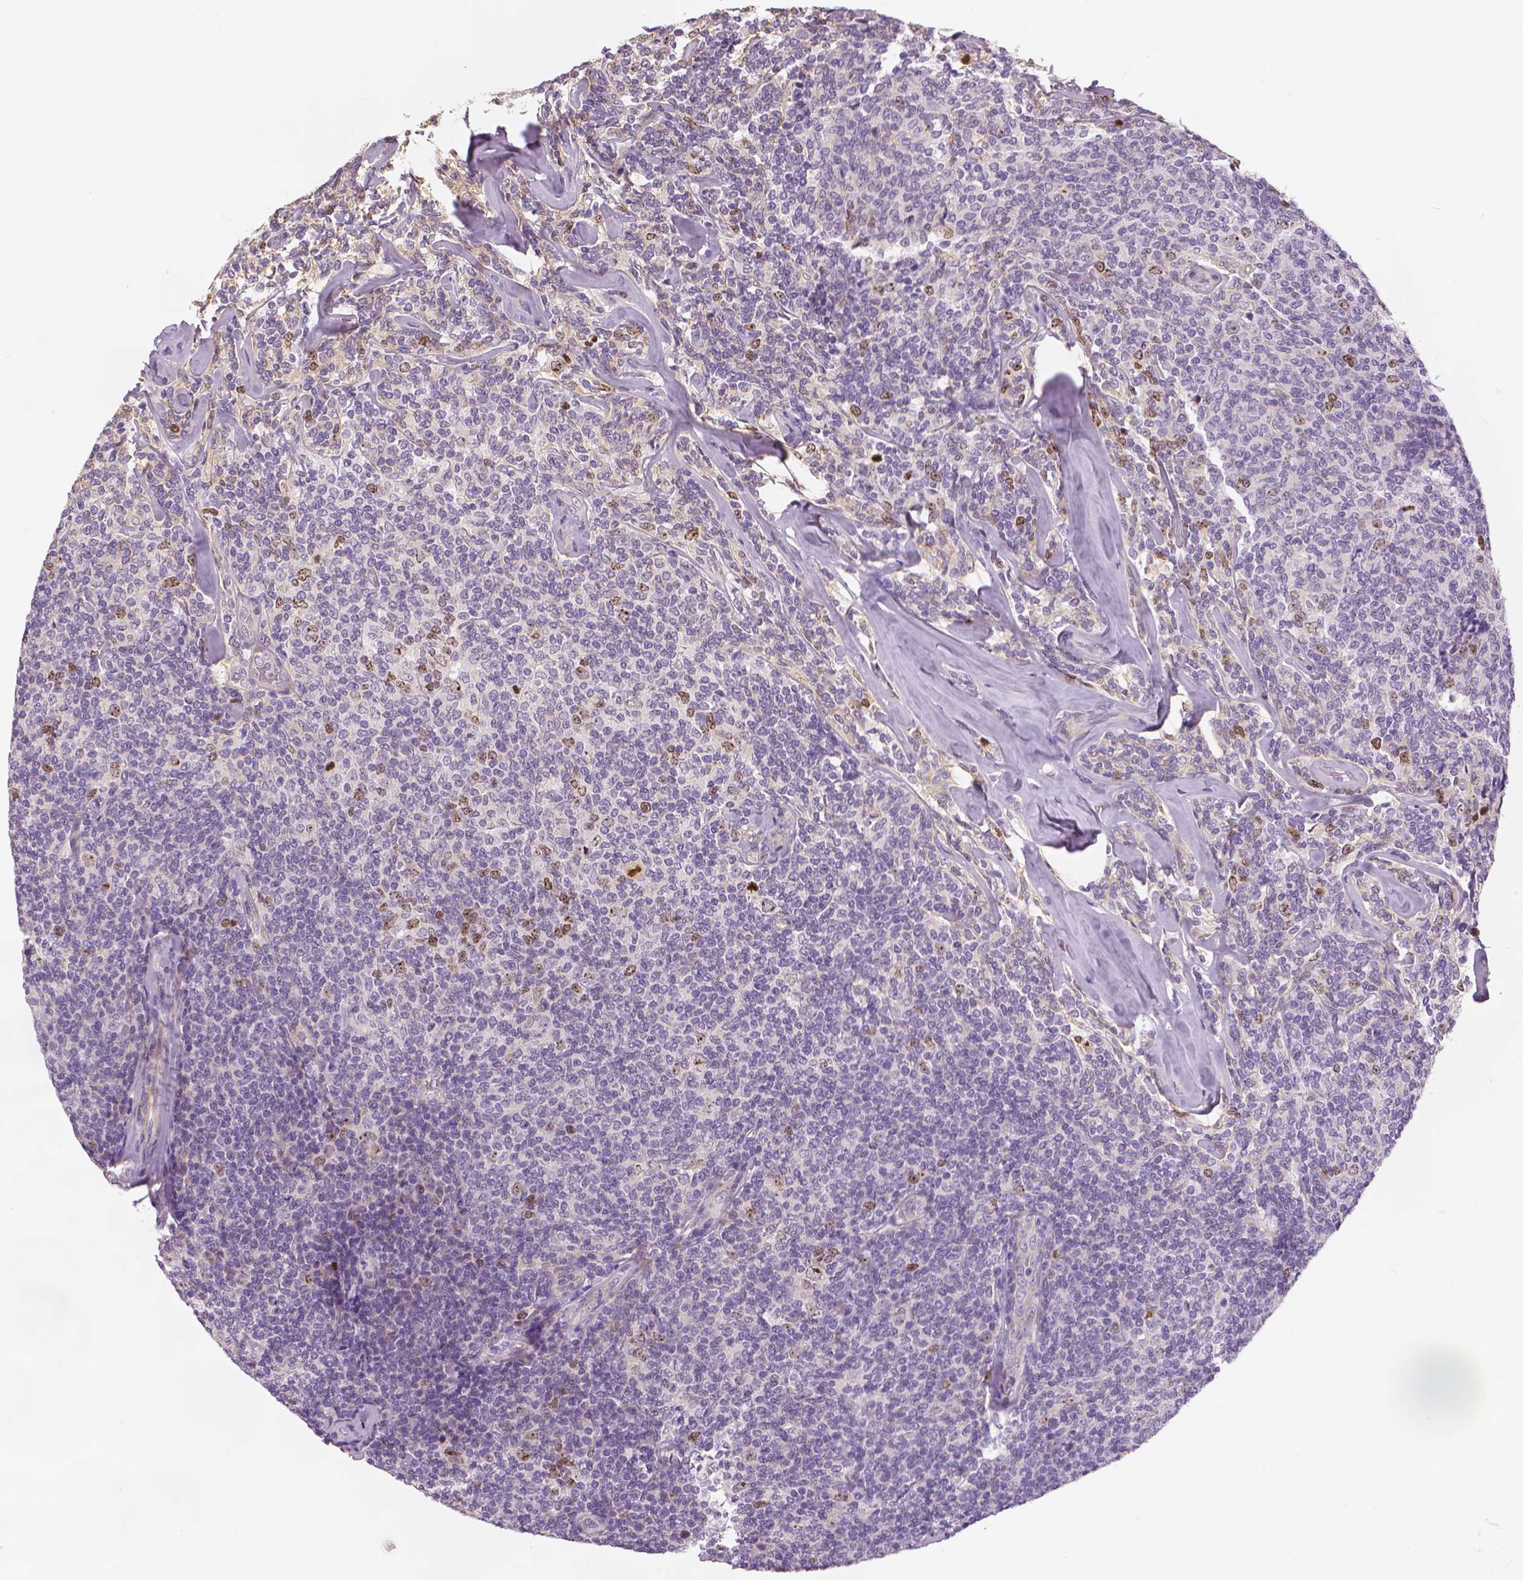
{"staining": {"intensity": "negative", "quantity": "none", "location": "none"}, "tissue": "lymphoma", "cell_type": "Tumor cells", "image_type": "cancer", "snomed": [{"axis": "morphology", "description": "Malignant lymphoma, non-Hodgkin's type, Low grade"}, {"axis": "topography", "description": "Lymph node"}], "caption": "There is no significant staining in tumor cells of low-grade malignant lymphoma, non-Hodgkin's type. (Stains: DAB (3,3'-diaminobenzidine) immunohistochemistry (IHC) with hematoxylin counter stain, Microscopy: brightfield microscopy at high magnification).", "gene": "MKI67", "patient": {"sex": "female", "age": 56}}